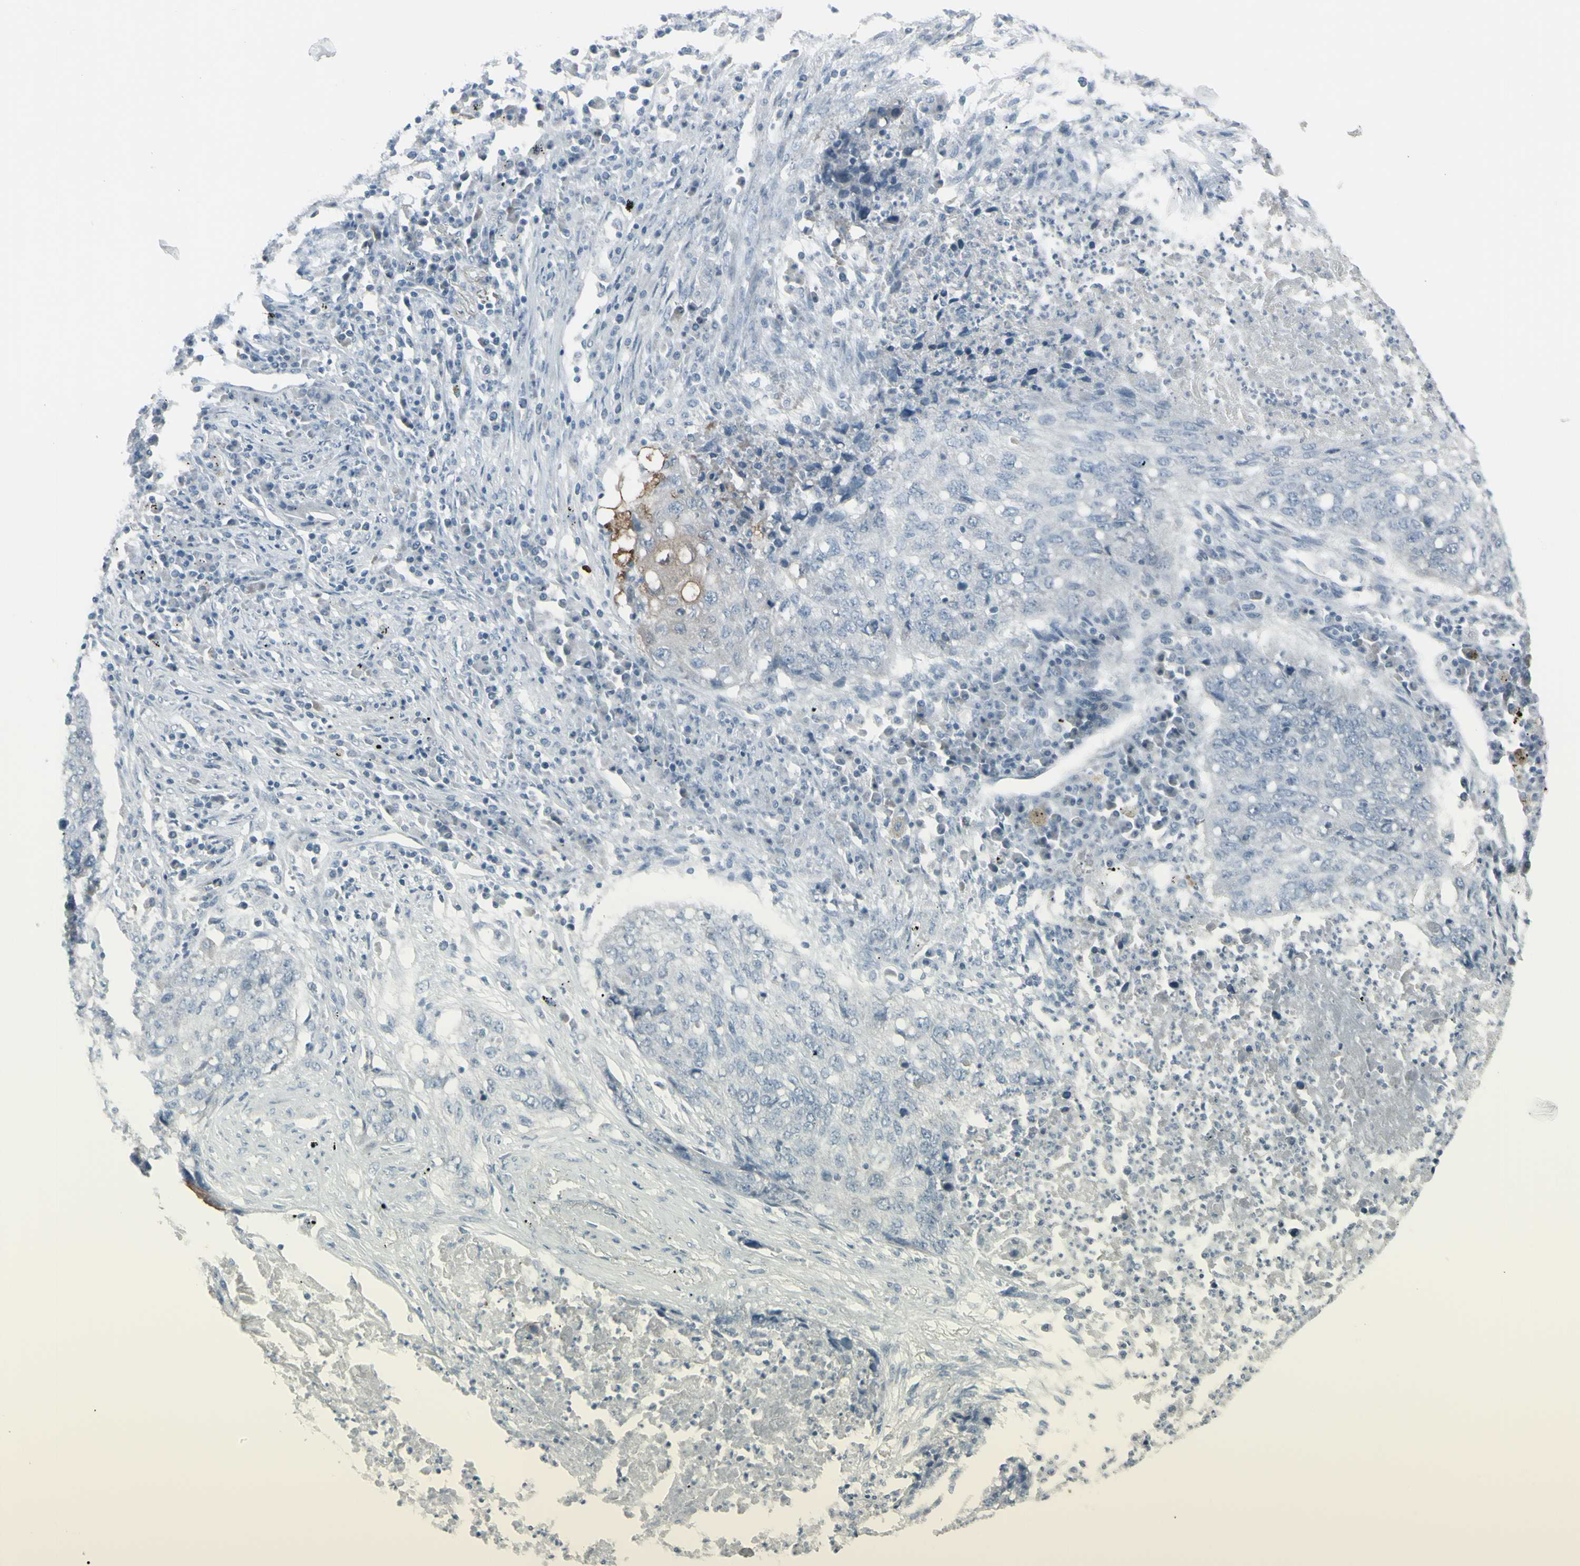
{"staining": {"intensity": "negative", "quantity": "none", "location": "none"}, "tissue": "lung cancer", "cell_type": "Tumor cells", "image_type": "cancer", "snomed": [{"axis": "morphology", "description": "Squamous cell carcinoma, NOS"}, {"axis": "topography", "description": "Lung"}], "caption": "Squamous cell carcinoma (lung) was stained to show a protein in brown. There is no significant expression in tumor cells.", "gene": "RAB3A", "patient": {"sex": "female", "age": 63}}